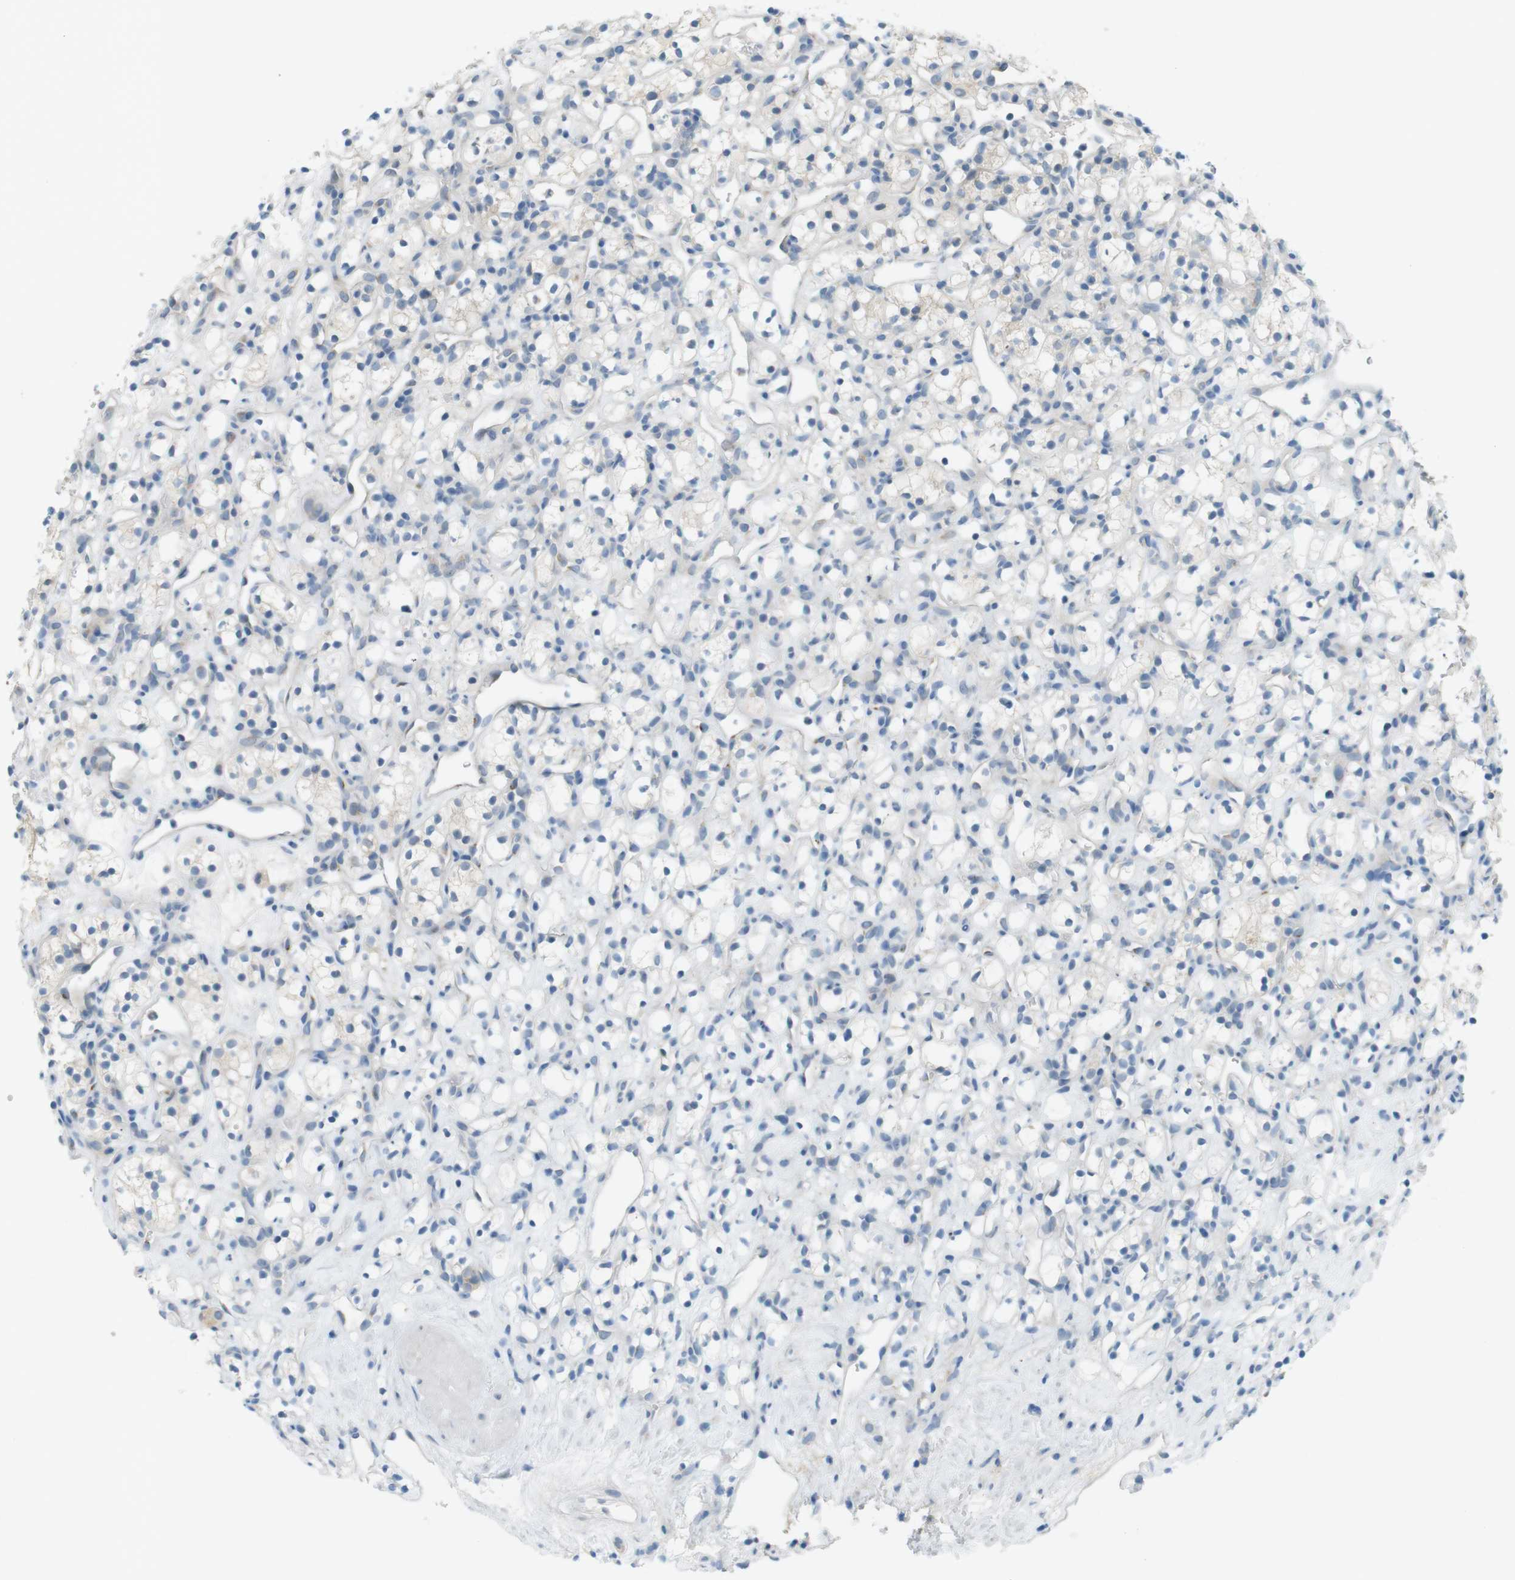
{"staining": {"intensity": "negative", "quantity": "none", "location": "none"}, "tissue": "renal cancer", "cell_type": "Tumor cells", "image_type": "cancer", "snomed": [{"axis": "morphology", "description": "Adenocarcinoma, NOS"}, {"axis": "topography", "description": "Kidney"}], "caption": "Immunohistochemistry histopathology image of neoplastic tissue: human renal cancer (adenocarcinoma) stained with DAB (3,3'-diaminobenzidine) displays no significant protein positivity in tumor cells.", "gene": "UGT8", "patient": {"sex": "female", "age": 60}}